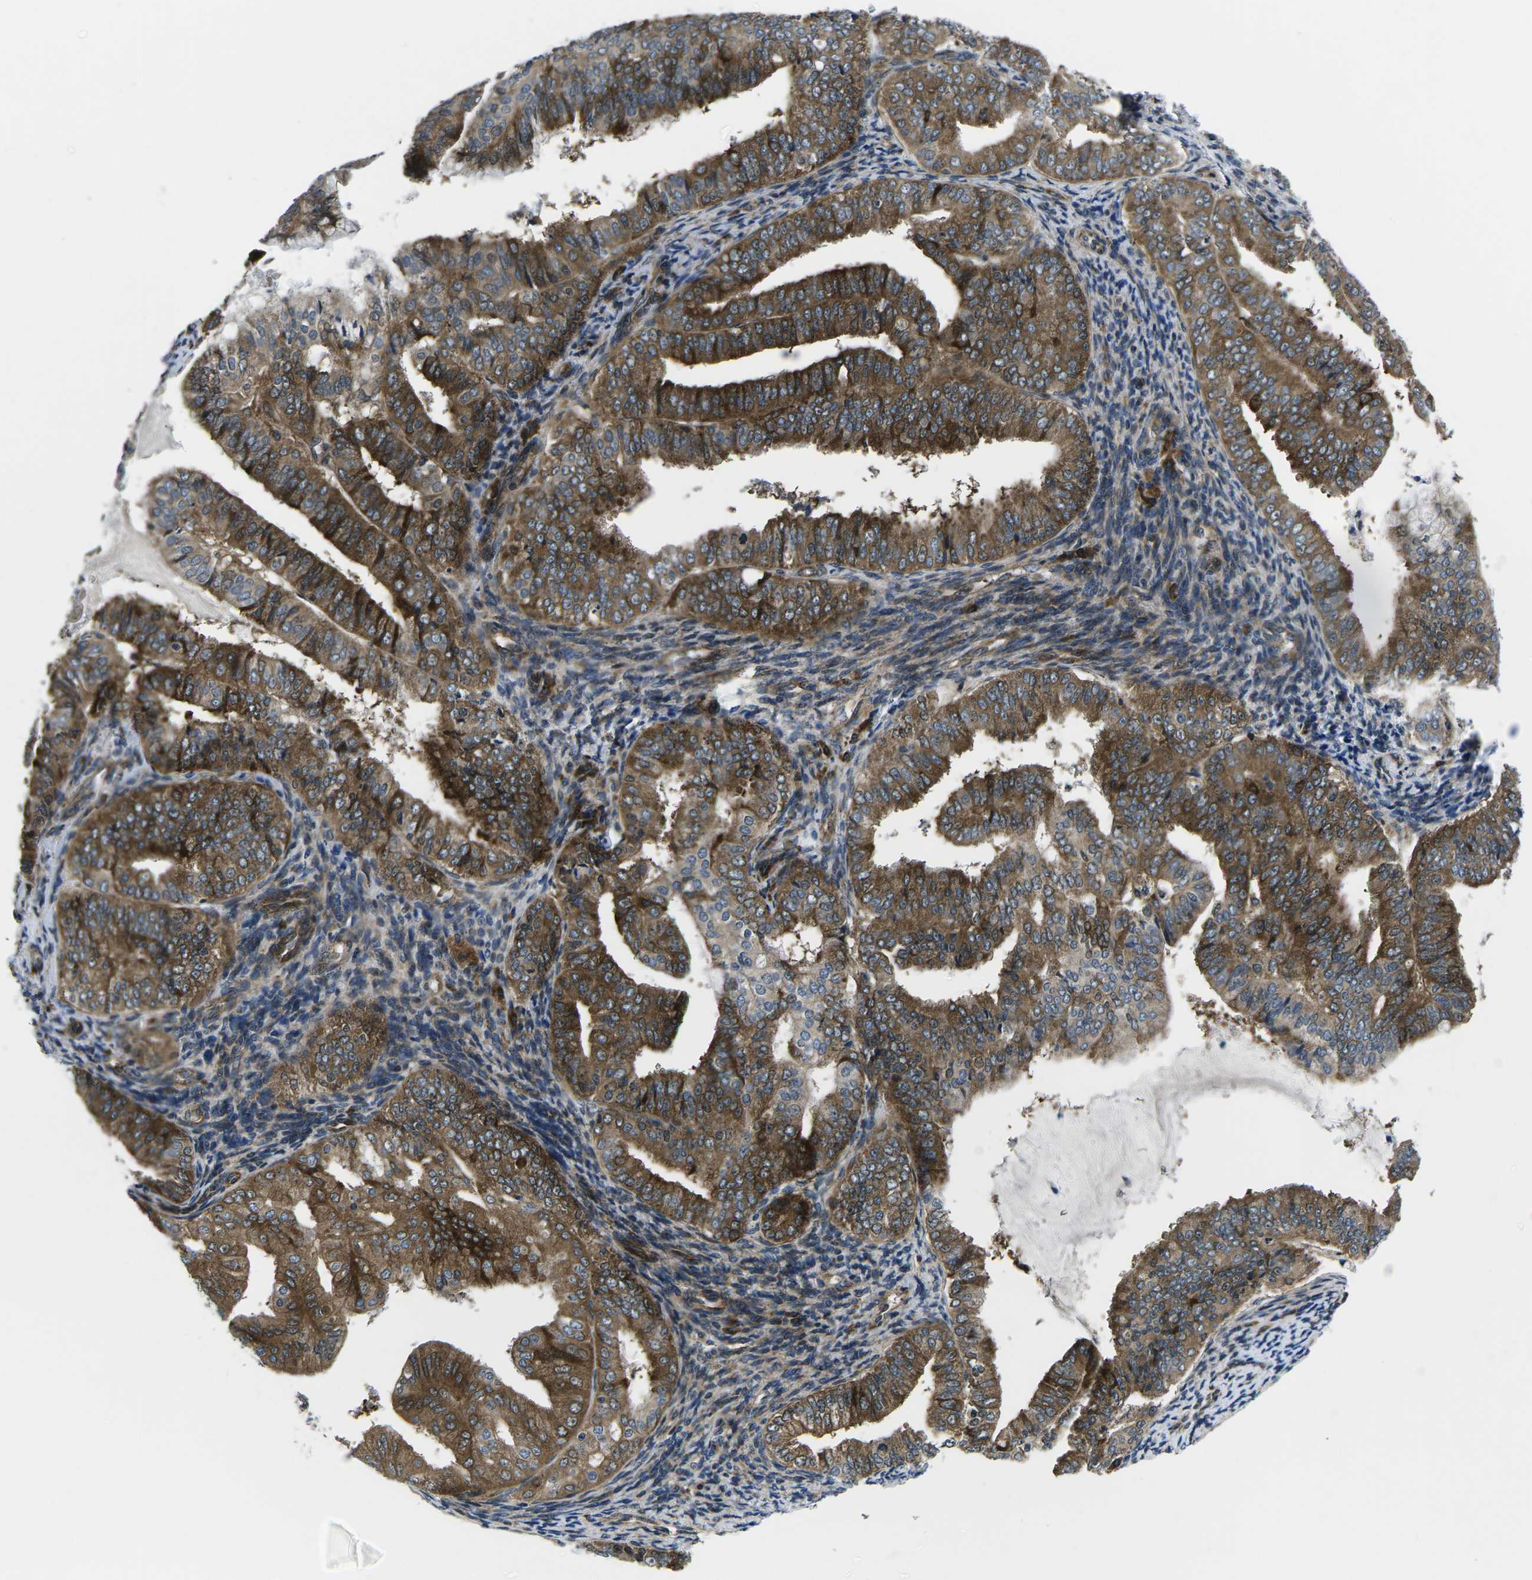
{"staining": {"intensity": "strong", "quantity": ">75%", "location": "cytoplasmic/membranous"}, "tissue": "endometrial cancer", "cell_type": "Tumor cells", "image_type": "cancer", "snomed": [{"axis": "morphology", "description": "Adenocarcinoma, NOS"}, {"axis": "topography", "description": "Endometrium"}], "caption": "A histopathology image of human endometrial adenocarcinoma stained for a protein reveals strong cytoplasmic/membranous brown staining in tumor cells.", "gene": "EIF4E", "patient": {"sex": "female", "age": 63}}